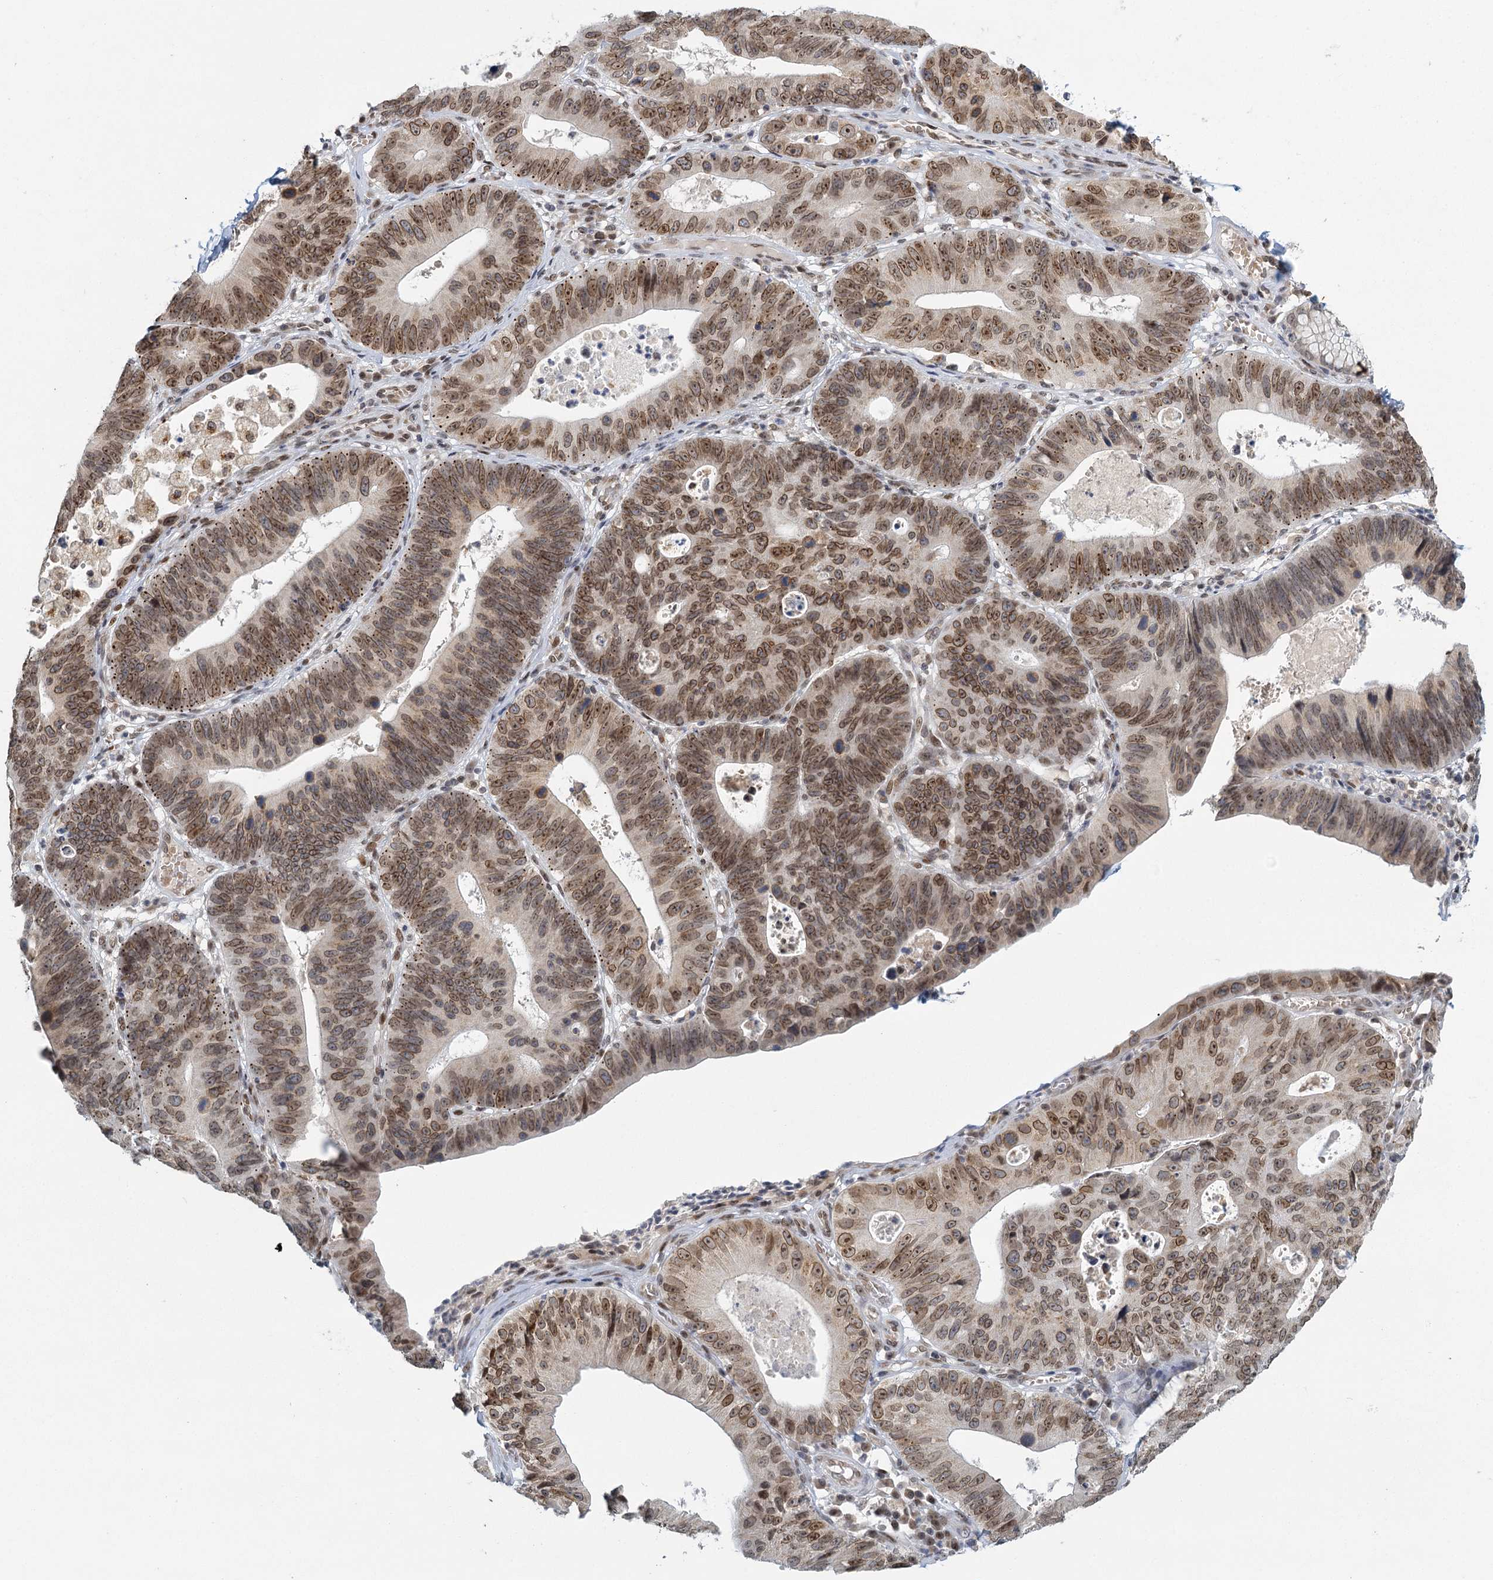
{"staining": {"intensity": "moderate", "quantity": ">75%", "location": "nuclear"}, "tissue": "stomach cancer", "cell_type": "Tumor cells", "image_type": "cancer", "snomed": [{"axis": "morphology", "description": "Adenocarcinoma, NOS"}, {"axis": "topography", "description": "Stomach"}], "caption": "Stomach cancer (adenocarcinoma) tissue shows moderate nuclear positivity in approximately >75% of tumor cells, visualized by immunohistochemistry.", "gene": "TREX1", "patient": {"sex": "male", "age": 59}}